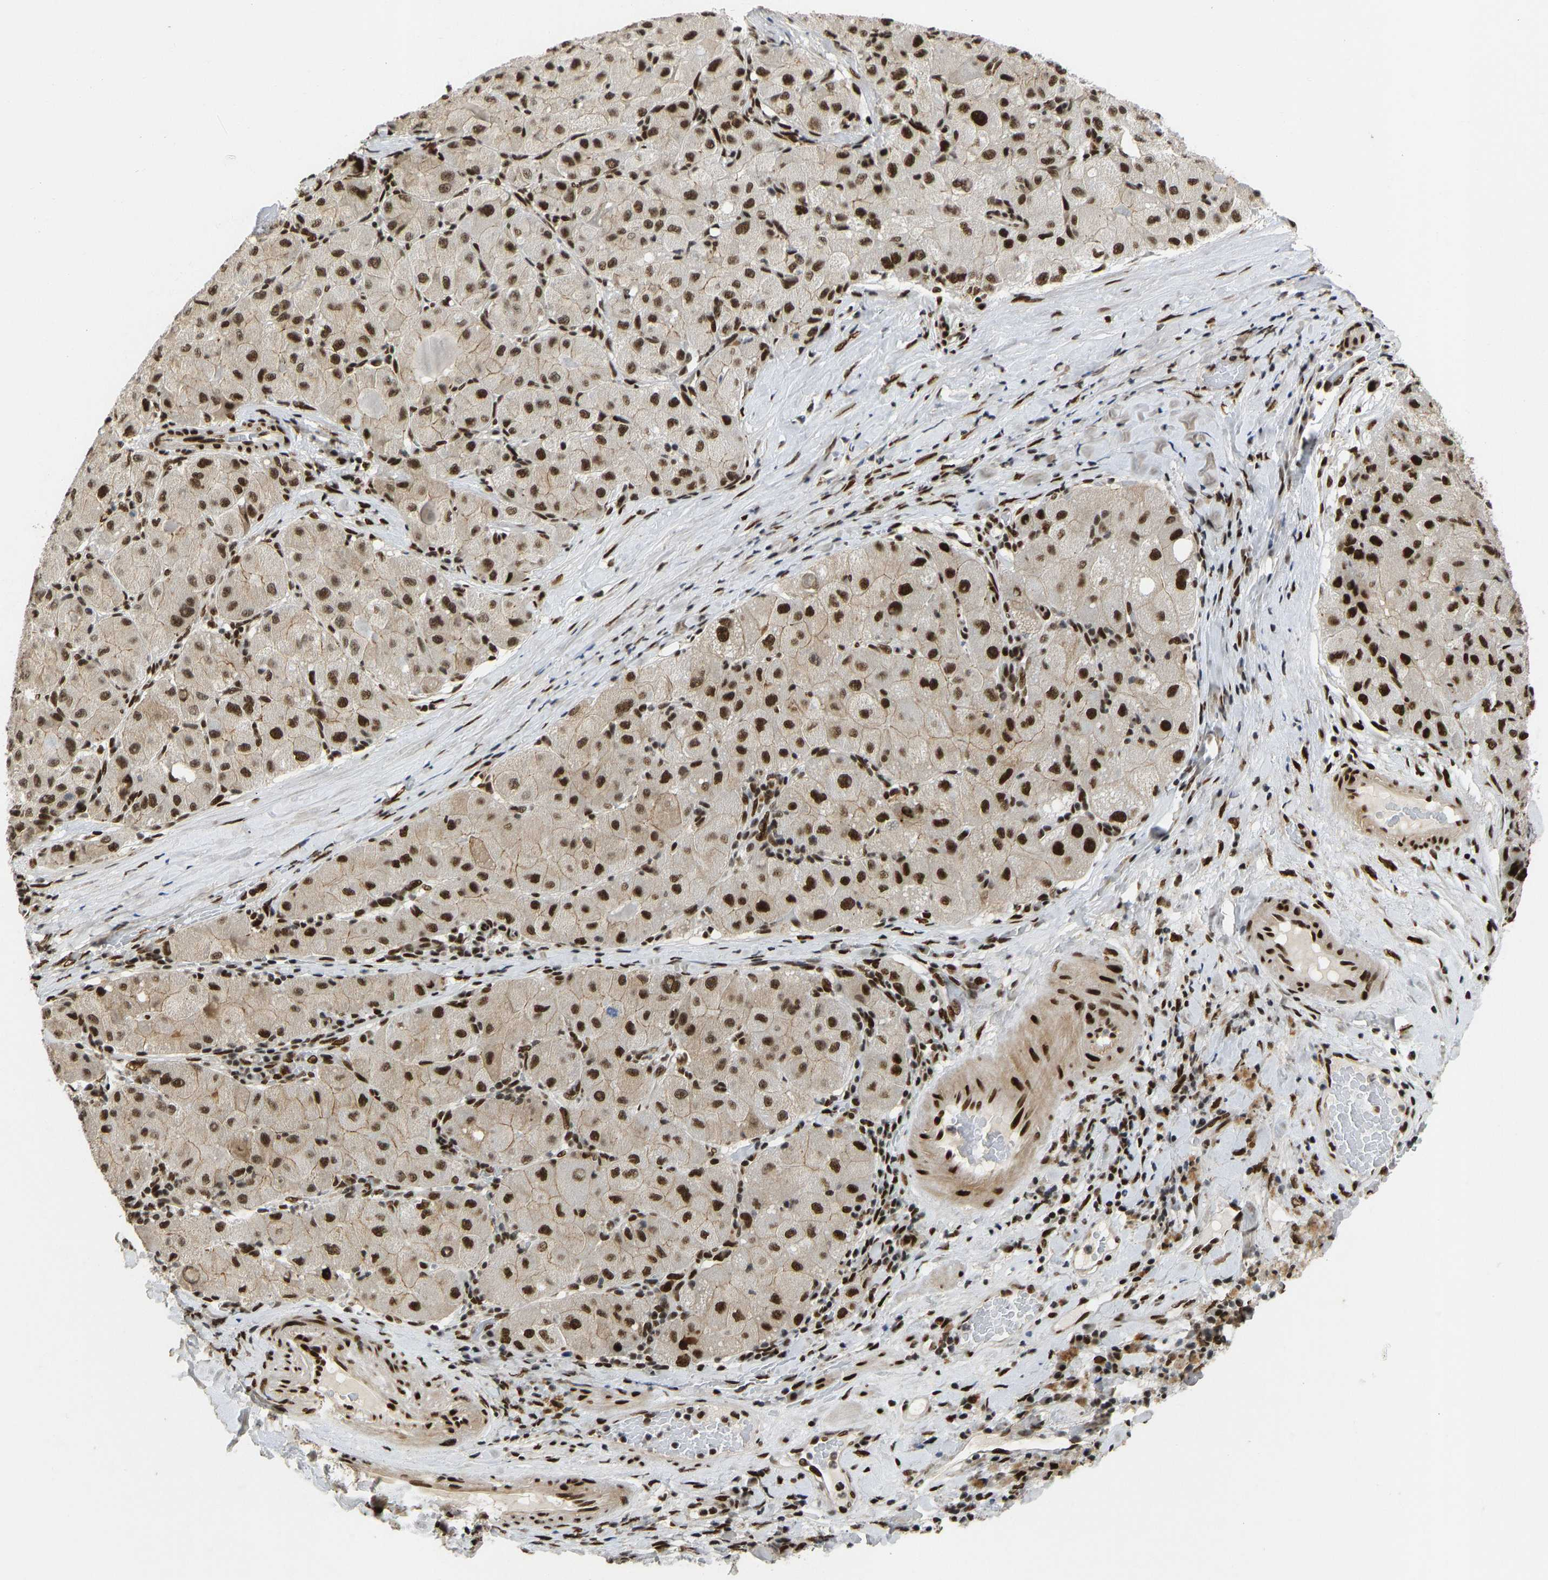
{"staining": {"intensity": "strong", "quantity": ">75%", "location": "nuclear"}, "tissue": "liver cancer", "cell_type": "Tumor cells", "image_type": "cancer", "snomed": [{"axis": "morphology", "description": "Carcinoma, Hepatocellular, NOS"}, {"axis": "topography", "description": "Liver"}], "caption": "Immunohistochemistry of human liver cancer shows high levels of strong nuclear staining in about >75% of tumor cells.", "gene": "FOXK1", "patient": {"sex": "male", "age": 80}}